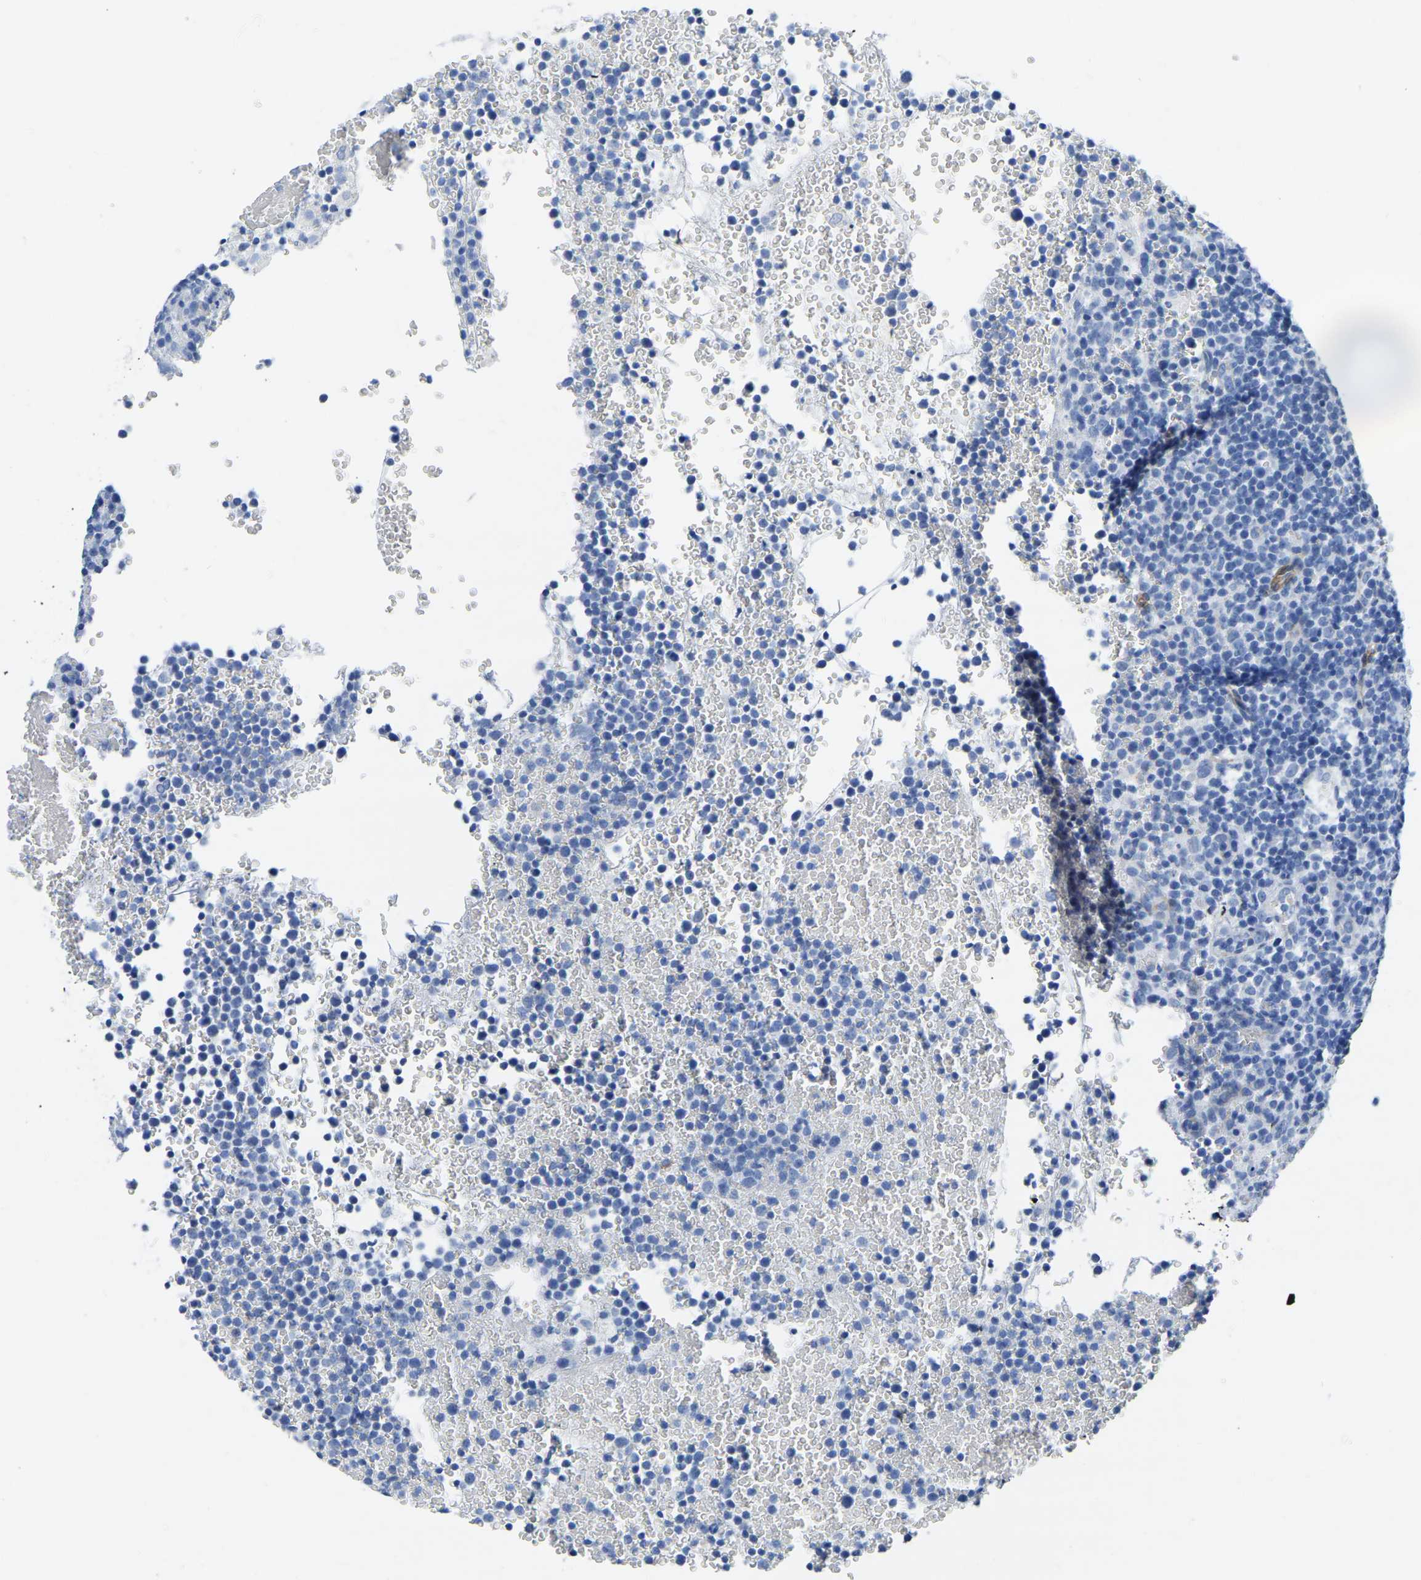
{"staining": {"intensity": "negative", "quantity": "none", "location": "none"}, "tissue": "lymphoma", "cell_type": "Tumor cells", "image_type": "cancer", "snomed": [{"axis": "morphology", "description": "Malignant lymphoma, non-Hodgkin's type, High grade"}, {"axis": "topography", "description": "Lymph node"}], "caption": "Tumor cells show no significant protein positivity in high-grade malignant lymphoma, non-Hodgkin's type.", "gene": "SLC45A3", "patient": {"sex": "male", "age": 61}}